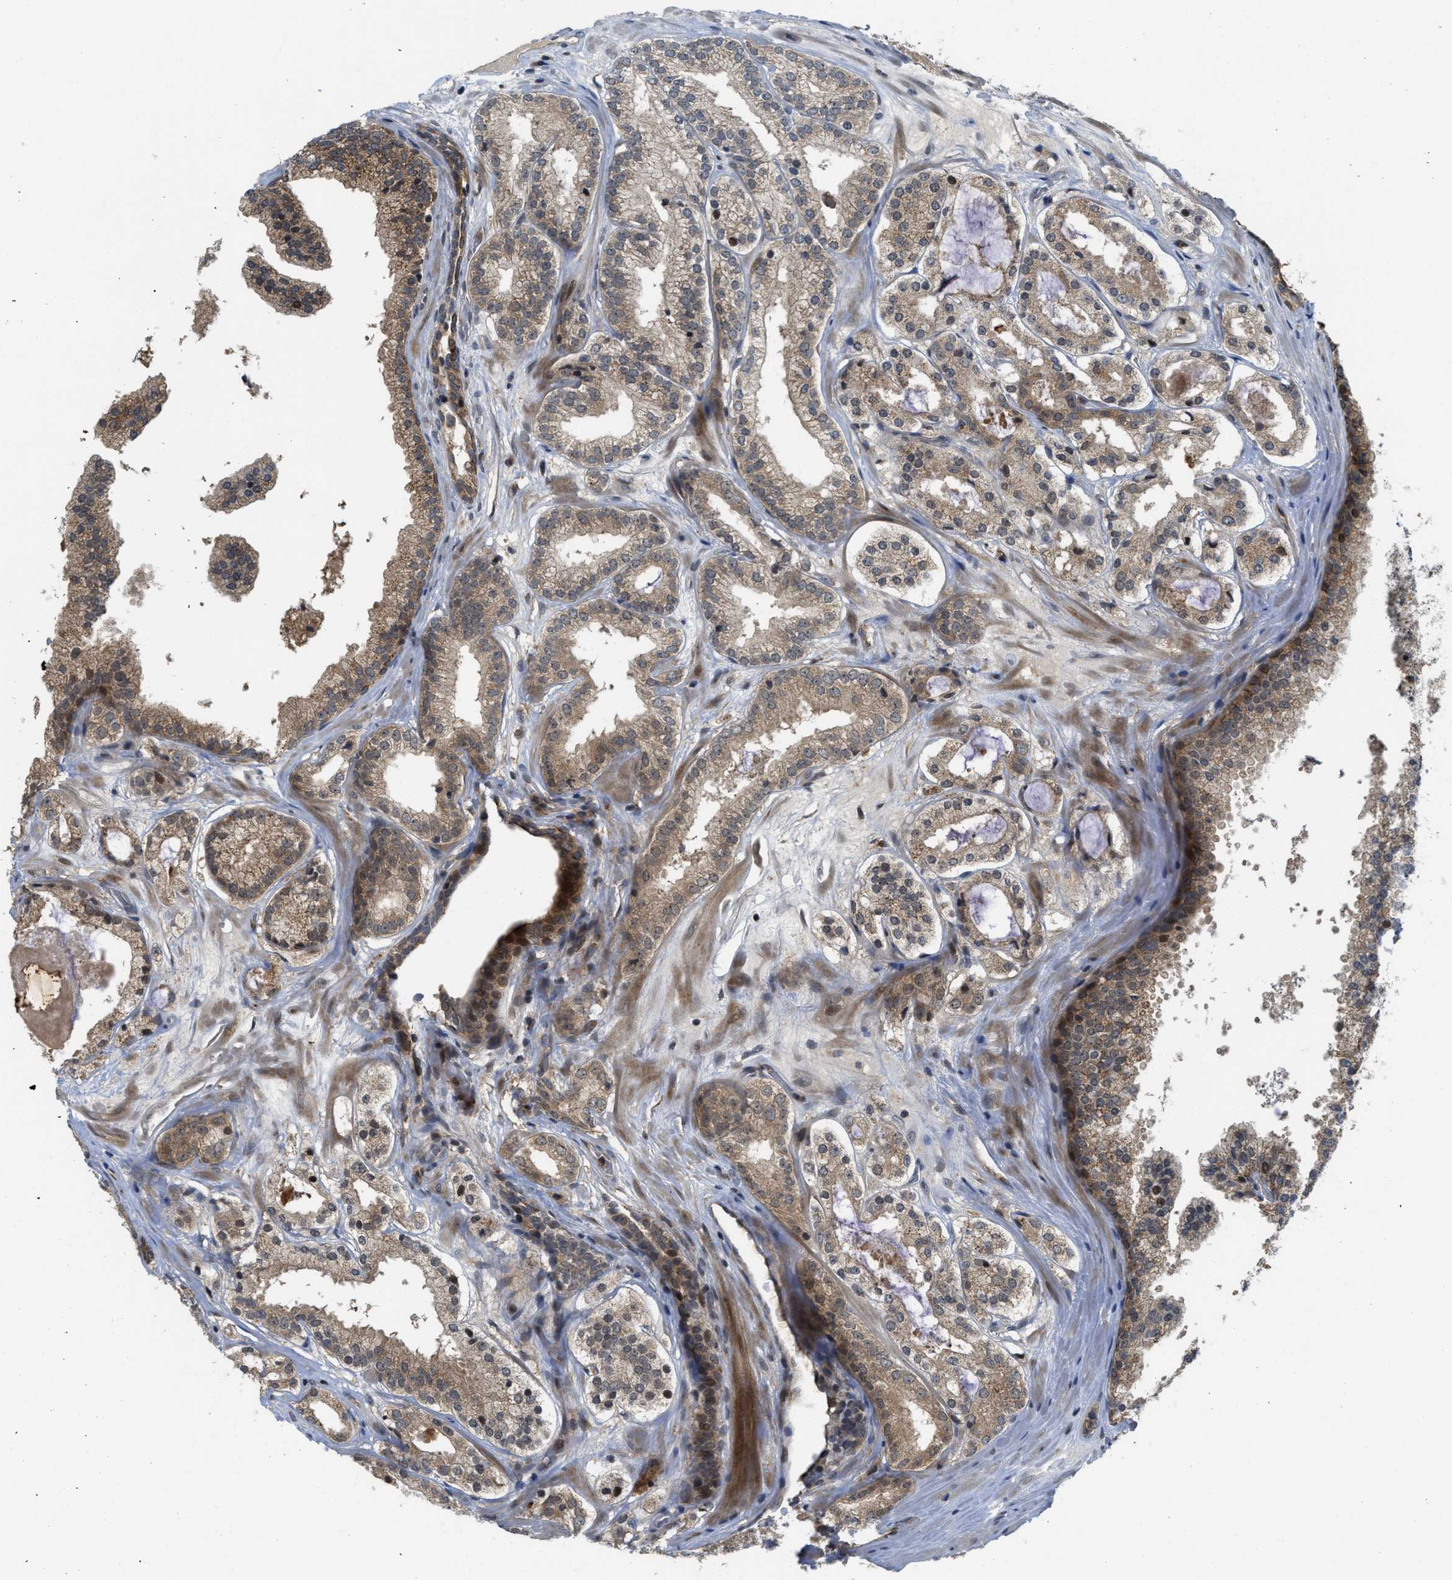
{"staining": {"intensity": "moderate", "quantity": ">75%", "location": "cytoplasmic/membranous"}, "tissue": "prostate cancer", "cell_type": "Tumor cells", "image_type": "cancer", "snomed": [{"axis": "morphology", "description": "Adenocarcinoma, High grade"}, {"axis": "topography", "description": "Prostate"}], "caption": "Adenocarcinoma (high-grade) (prostate) tissue reveals moderate cytoplasmic/membranous staining in approximately >75% of tumor cells, visualized by immunohistochemistry.", "gene": "DNAJC28", "patient": {"sex": "male", "age": 65}}